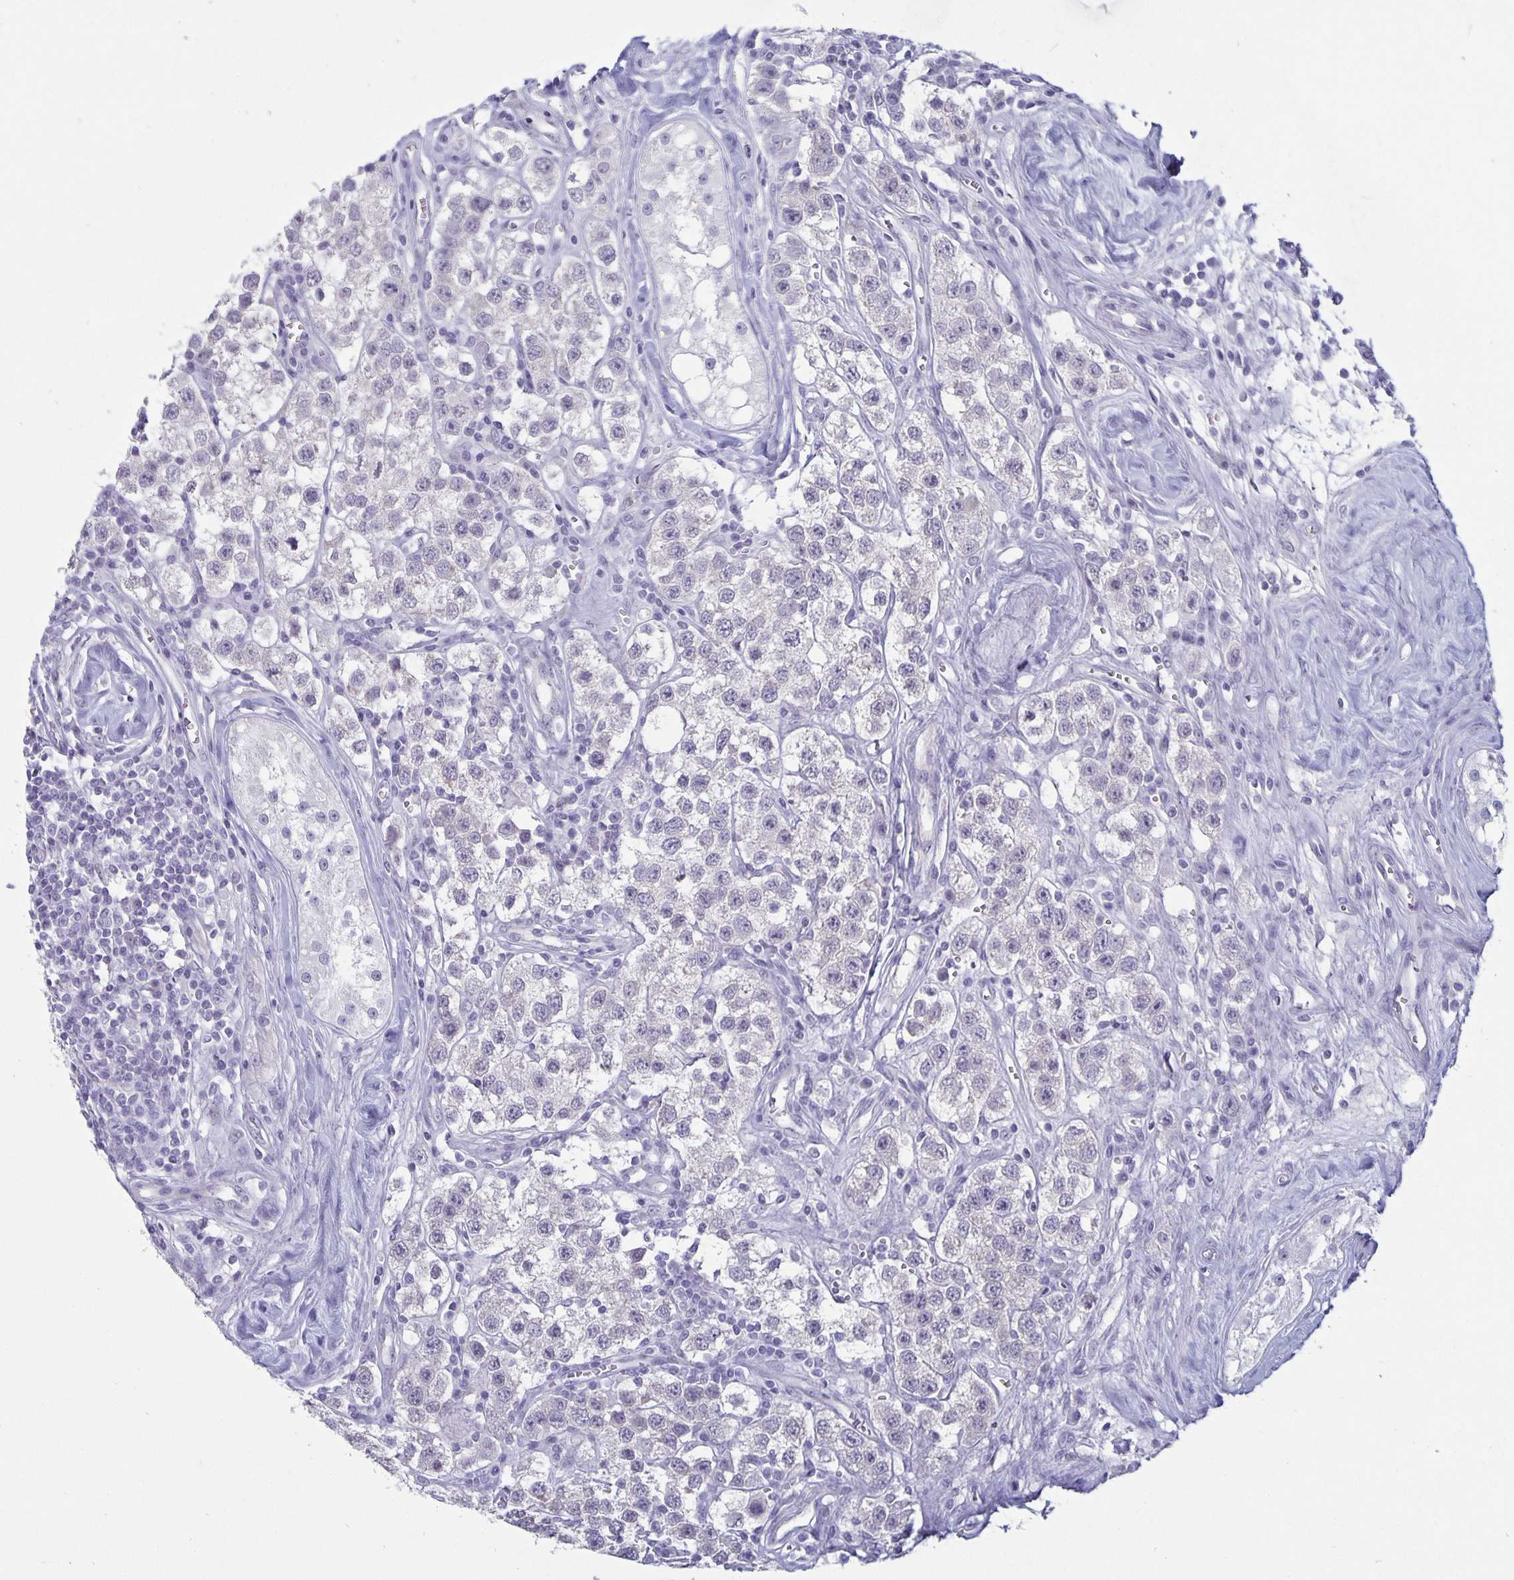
{"staining": {"intensity": "negative", "quantity": "none", "location": "none"}, "tissue": "testis cancer", "cell_type": "Tumor cells", "image_type": "cancer", "snomed": [{"axis": "morphology", "description": "Seminoma, NOS"}, {"axis": "topography", "description": "Testis"}], "caption": "This is a photomicrograph of immunohistochemistry staining of testis cancer, which shows no positivity in tumor cells.", "gene": "PLCB3", "patient": {"sex": "male", "age": 34}}